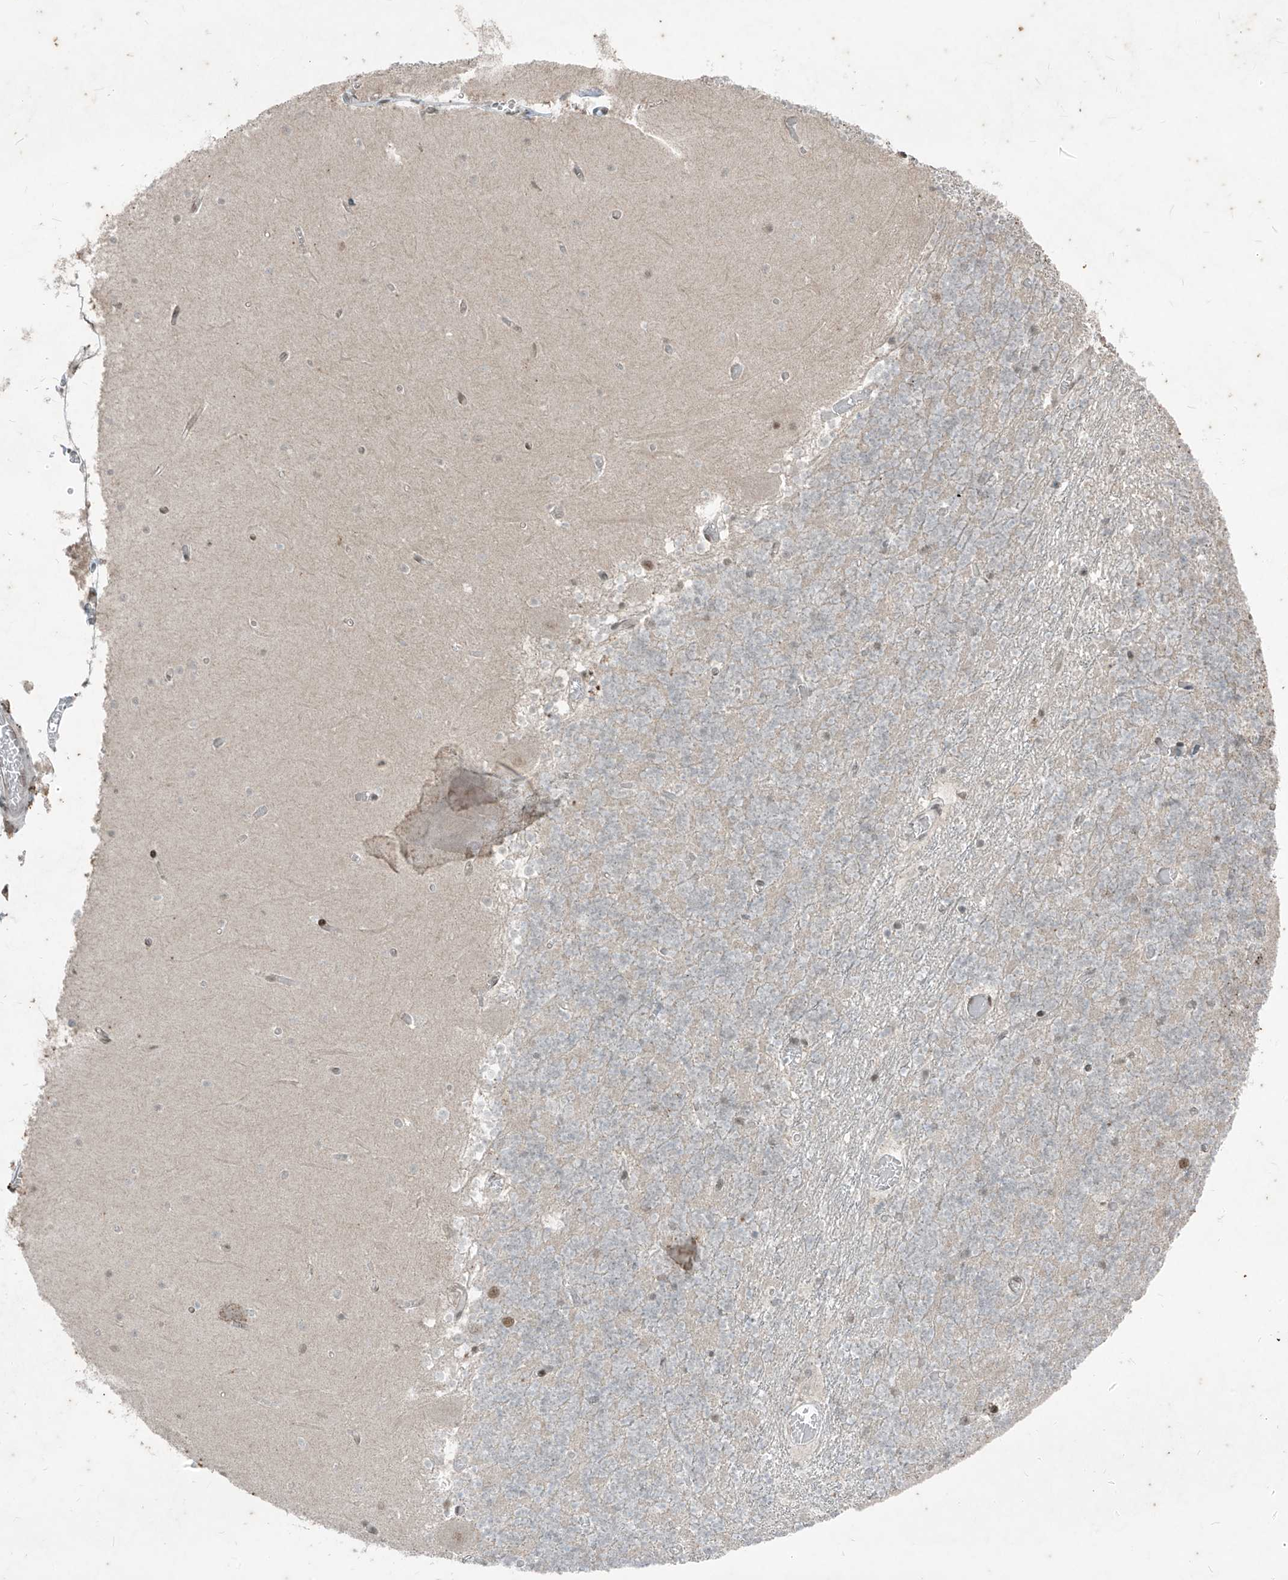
{"staining": {"intensity": "weak", "quantity": "25%-75%", "location": "nuclear"}, "tissue": "cerebellum", "cell_type": "Cells in granular layer", "image_type": "normal", "snomed": [{"axis": "morphology", "description": "Normal tissue, NOS"}, {"axis": "topography", "description": "Cerebellum"}], "caption": "Approximately 25%-75% of cells in granular layer in normal human cerebellum display weak nuclear protein staining as visualized by brown immunohistochemical staining.", "gene": "ZNF354B", "patient": {"sex": "female", "age": 28}}